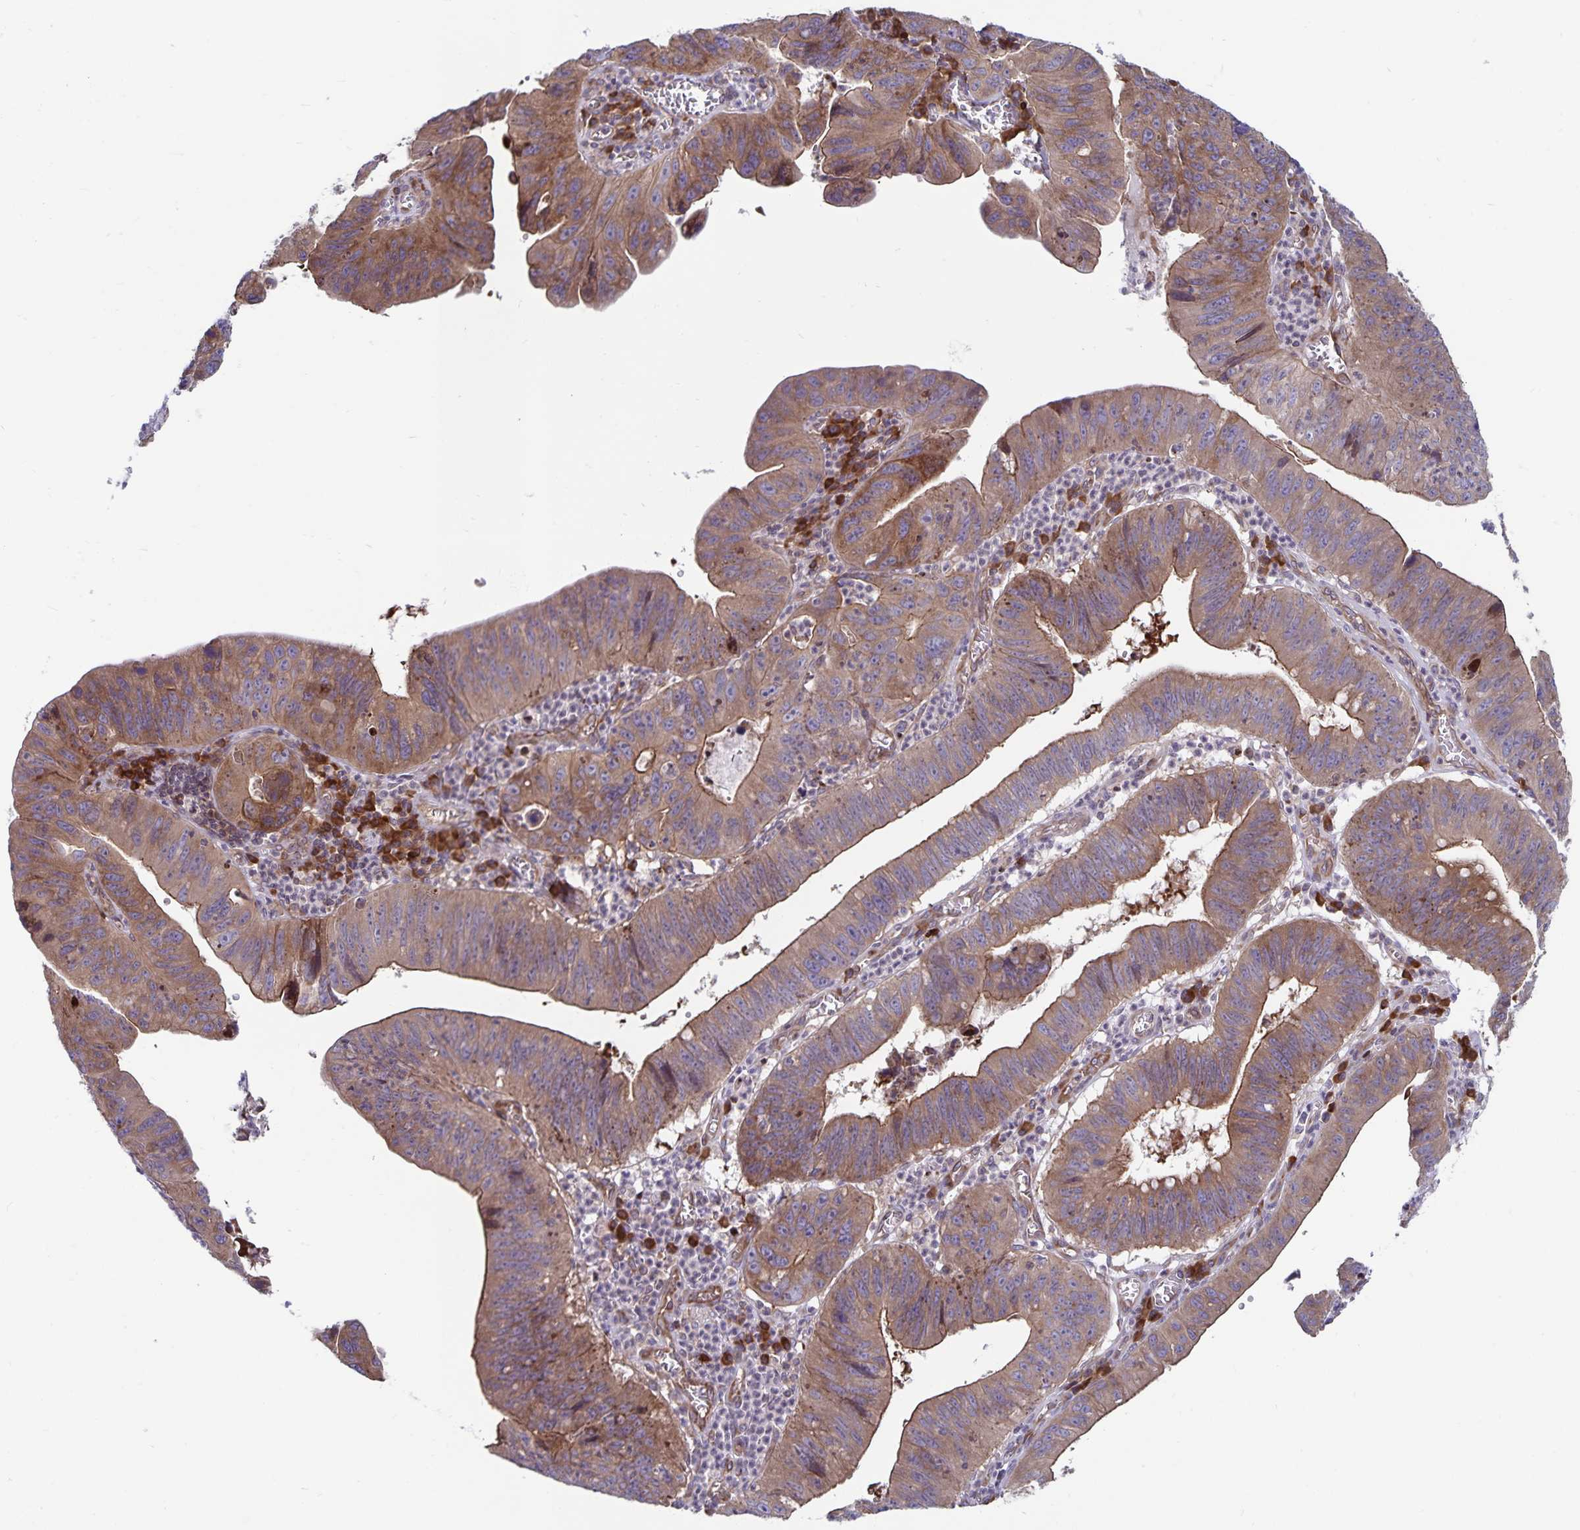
{"staining": {"intensity": "moderate", "quantity": ">75%", "location": "cytoplasmic/membranous"}, "tissue": "stomach cancer", "cell_type": "Tumor cells", "image_type": "cancer", "snomed": [{"axis": "morphology", "description": "Adenocarcinoma, NOS"}, {"axis": "topography", "description": "Stomach"}], "caption": "Protein staining of stomach adenocarcinoma tissue reveals moderate cytoplasmic/membranous staining in approximately >75% of tumor cells. (Stains: DAB (3,3'-diaminobenzidine) in brown, nuclei in blue, Microscopy: brightfield microscopy at high magnification).", "gene": "SEC62", "patient": {"sex": "male", "age": 59}}